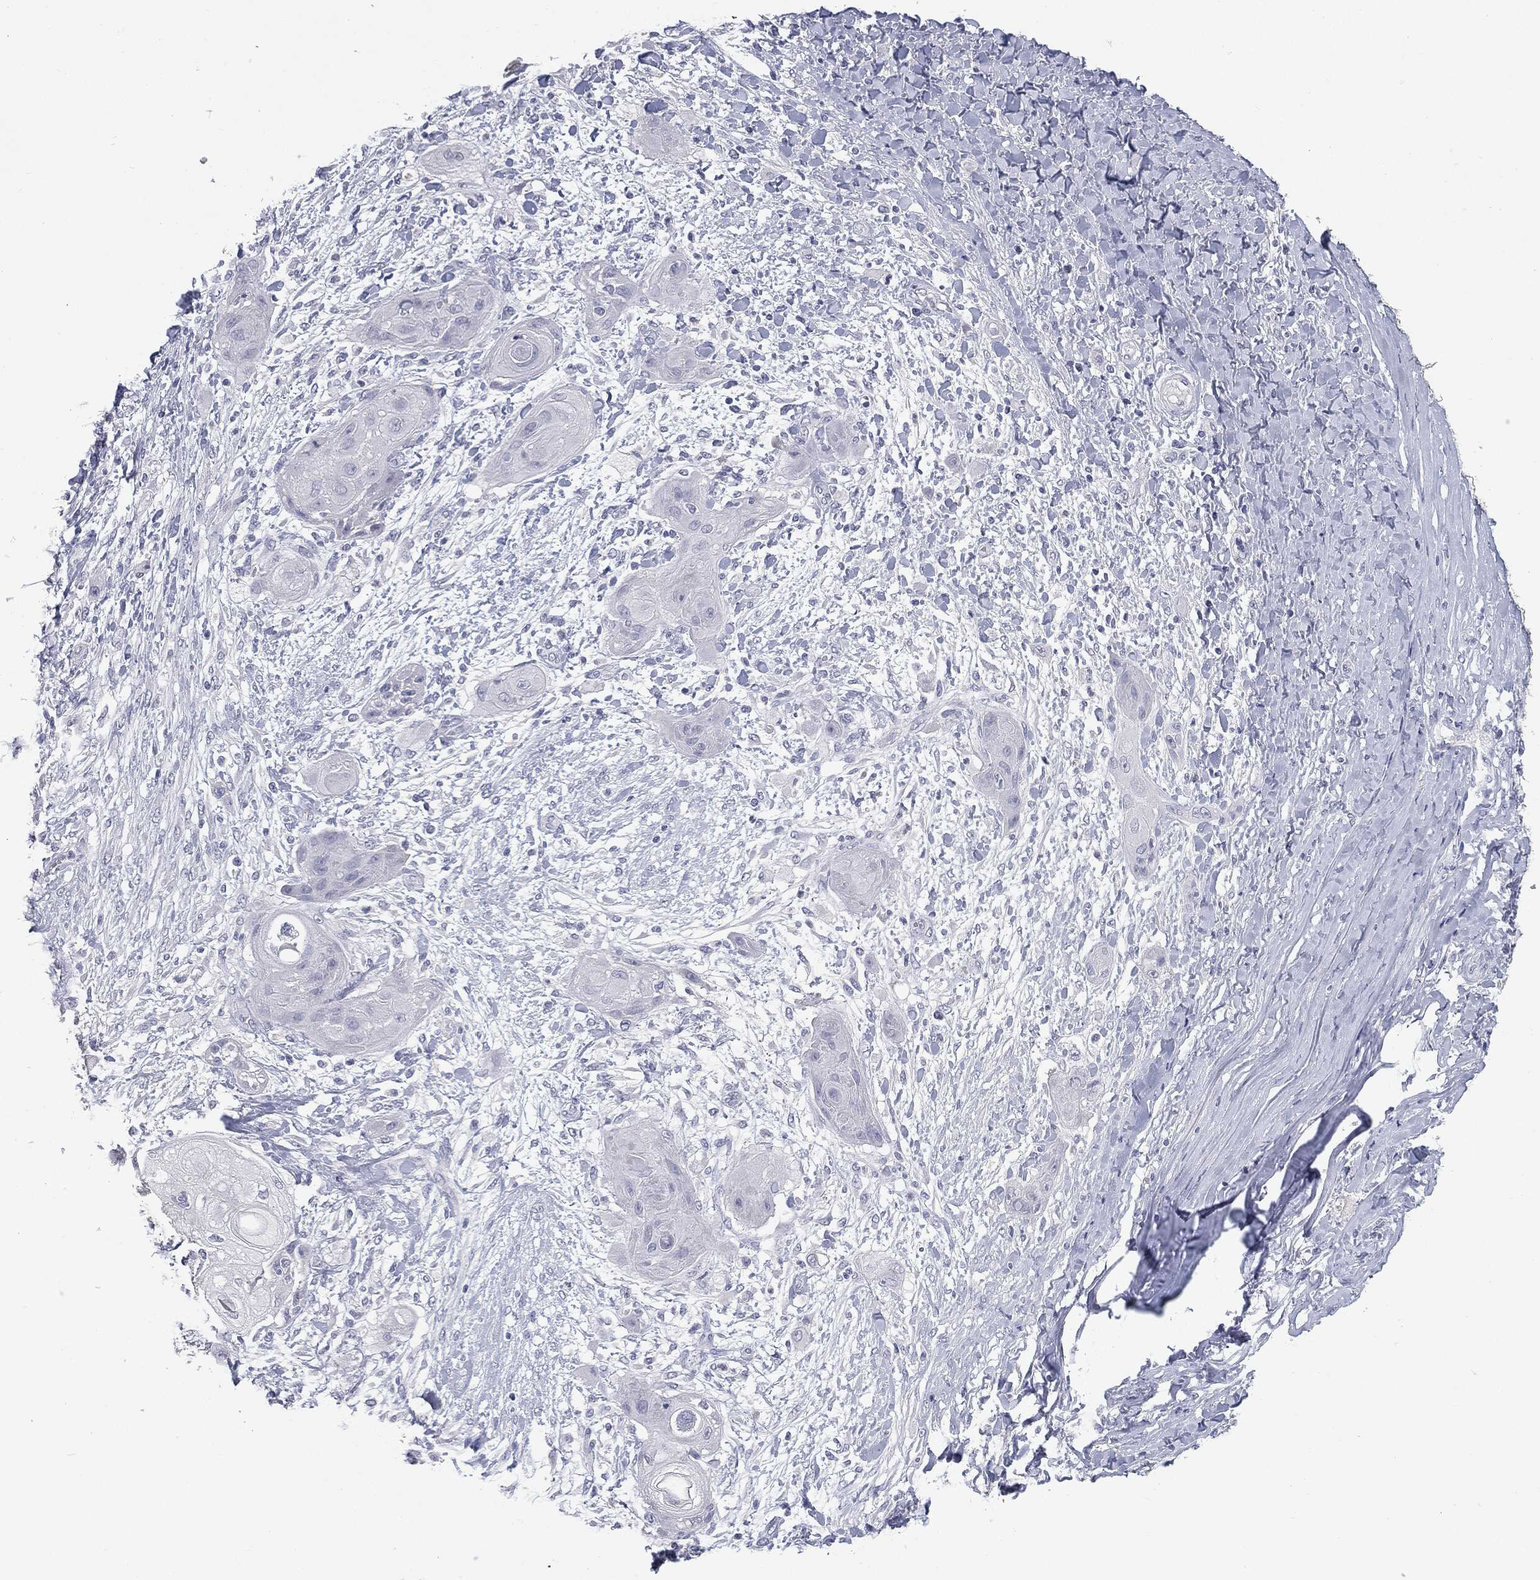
{"staining": {"intensity": "negative", "quantity": "none", "location": "none"}, "tissue": "skin cancer", "cell_type": "Tumor cells", "image_type": "cancer", "snomed": [{"axis": "morphology", "description": "Squamous cell carcinoma, NOS"}, {"axis": "topography", "description": "Skin"}], "caption": "Protein analysis of skin cancer (squamous cell carcinoma) reveals no significant staining in tumor cells.", "gene": "MUC1", "patient": {"sex": "male", "age": 62}}